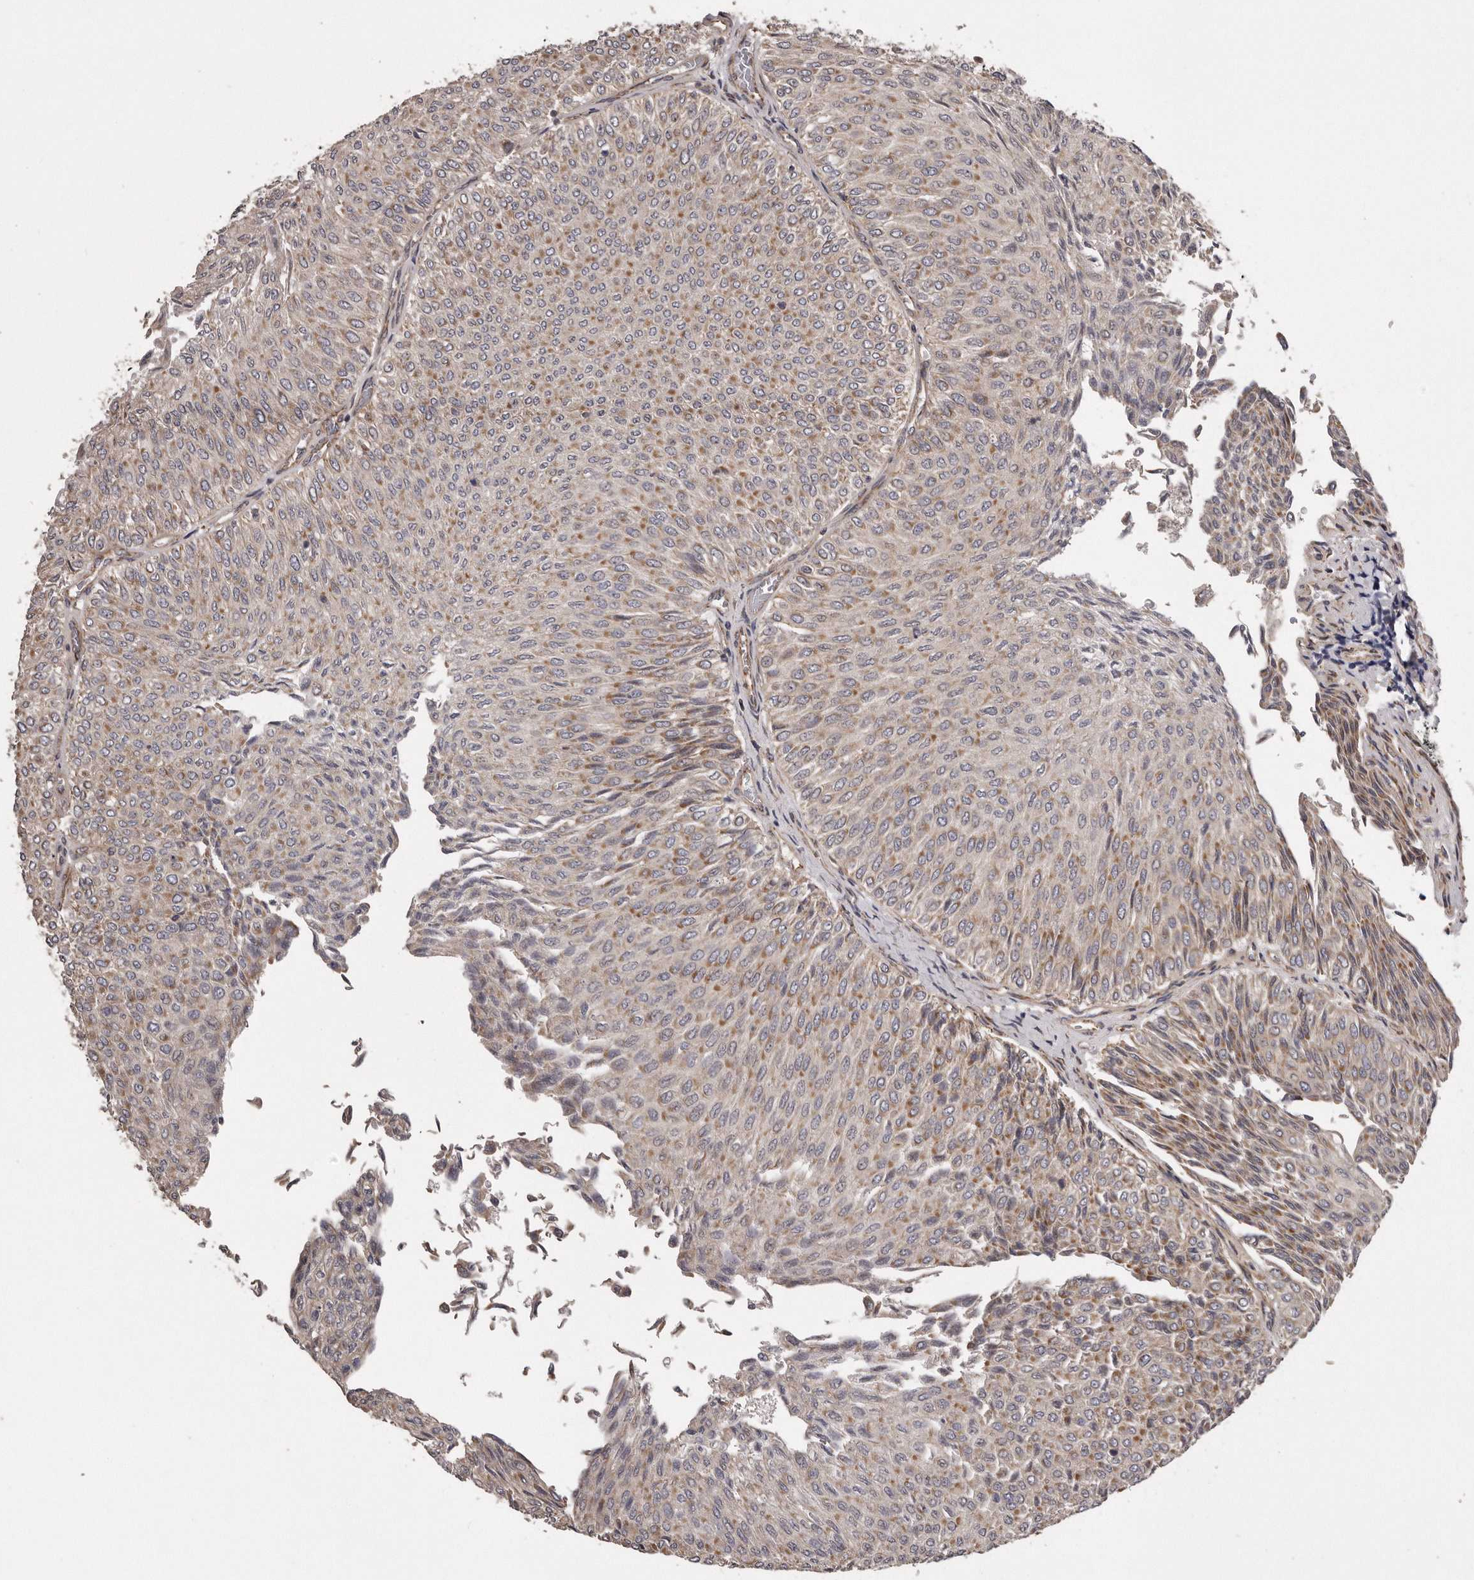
{"staining": {"intensity": "moderate", "quantity": "25%-75%", "location": "cytoplasmic/membranous"}, "tissue": "urothelial cancer", "cell_type": "Tumor cells", "image_type": "cancer", "snomed": [{"axis": "morphology", "description": "Urothelial carcinoma, Low grade"}, {"axis": "topography", "description": "Urinary bladder"}], "caption": "Immunohistochemistry (IHC) histopathology image of human urothelial cancer stained for a protein (brown), which reveals medium levels of moderate cytoplasmic/membranous positivity in approximately 25%-75% of tumor cells.", "gene": "ARMCX1", "patient": {"sex": "male", "age": 78}}